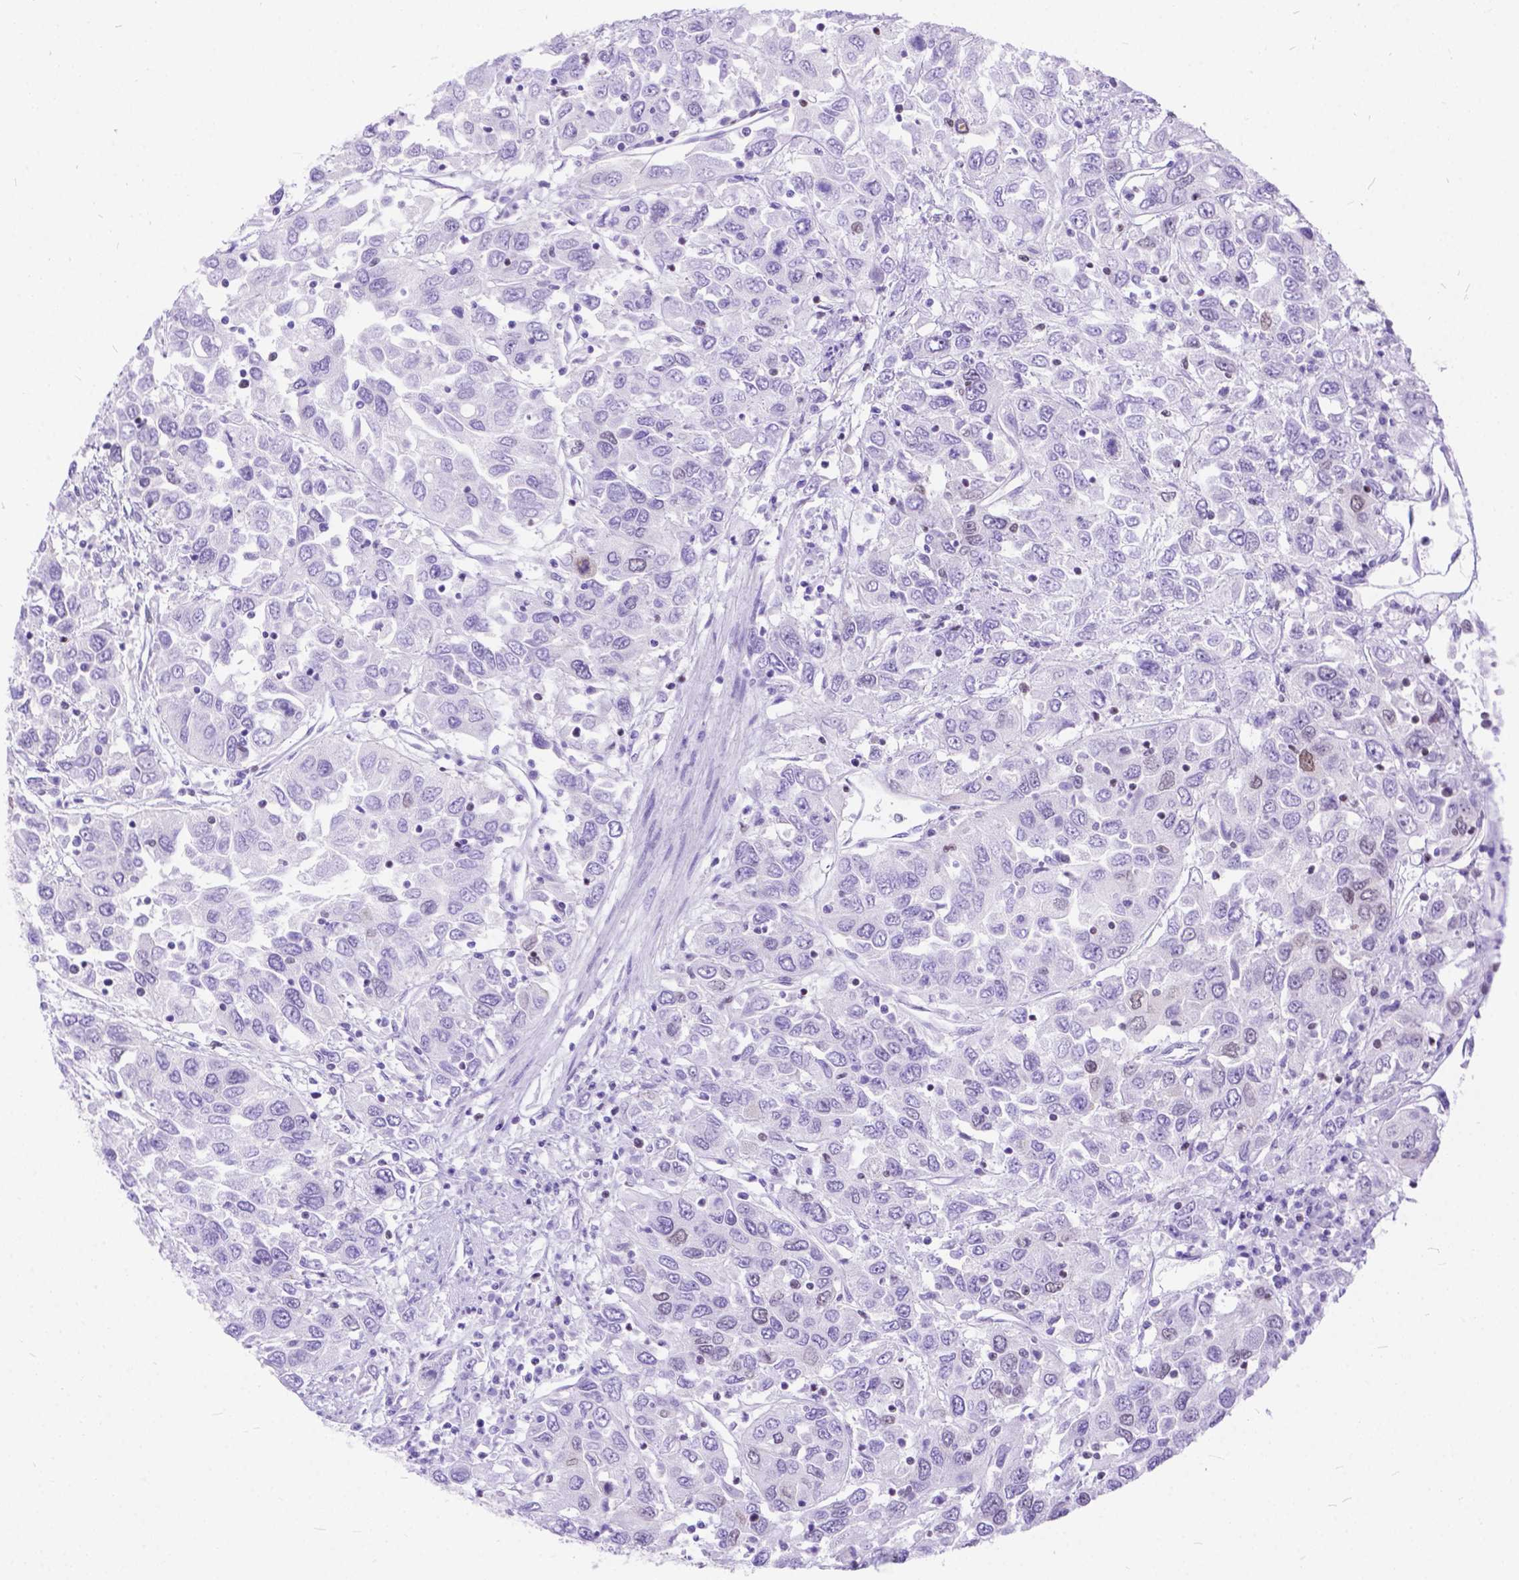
{"staining": {"intensity": "weak", "quantity": "<25%", "location": "nuclear"}, "tissue": "urothelial cancer", "cell_type": "Tumor cells", "image_type": "cancer", "snomed": [{"axis": "morphology", "description": "Urothelial carcinoma, High grade"}, {"axis": "topography", "description": "Urinary bladder"}], "caption": "Immunohistochemical staining of human urothelial cancer demonstrates no significant staining in tumor cells. (Immunohistochemistry, brightfield microscopy, high magnification).", "gene": "FAM124B", "patient": {"sex": "male", "age": 76}}